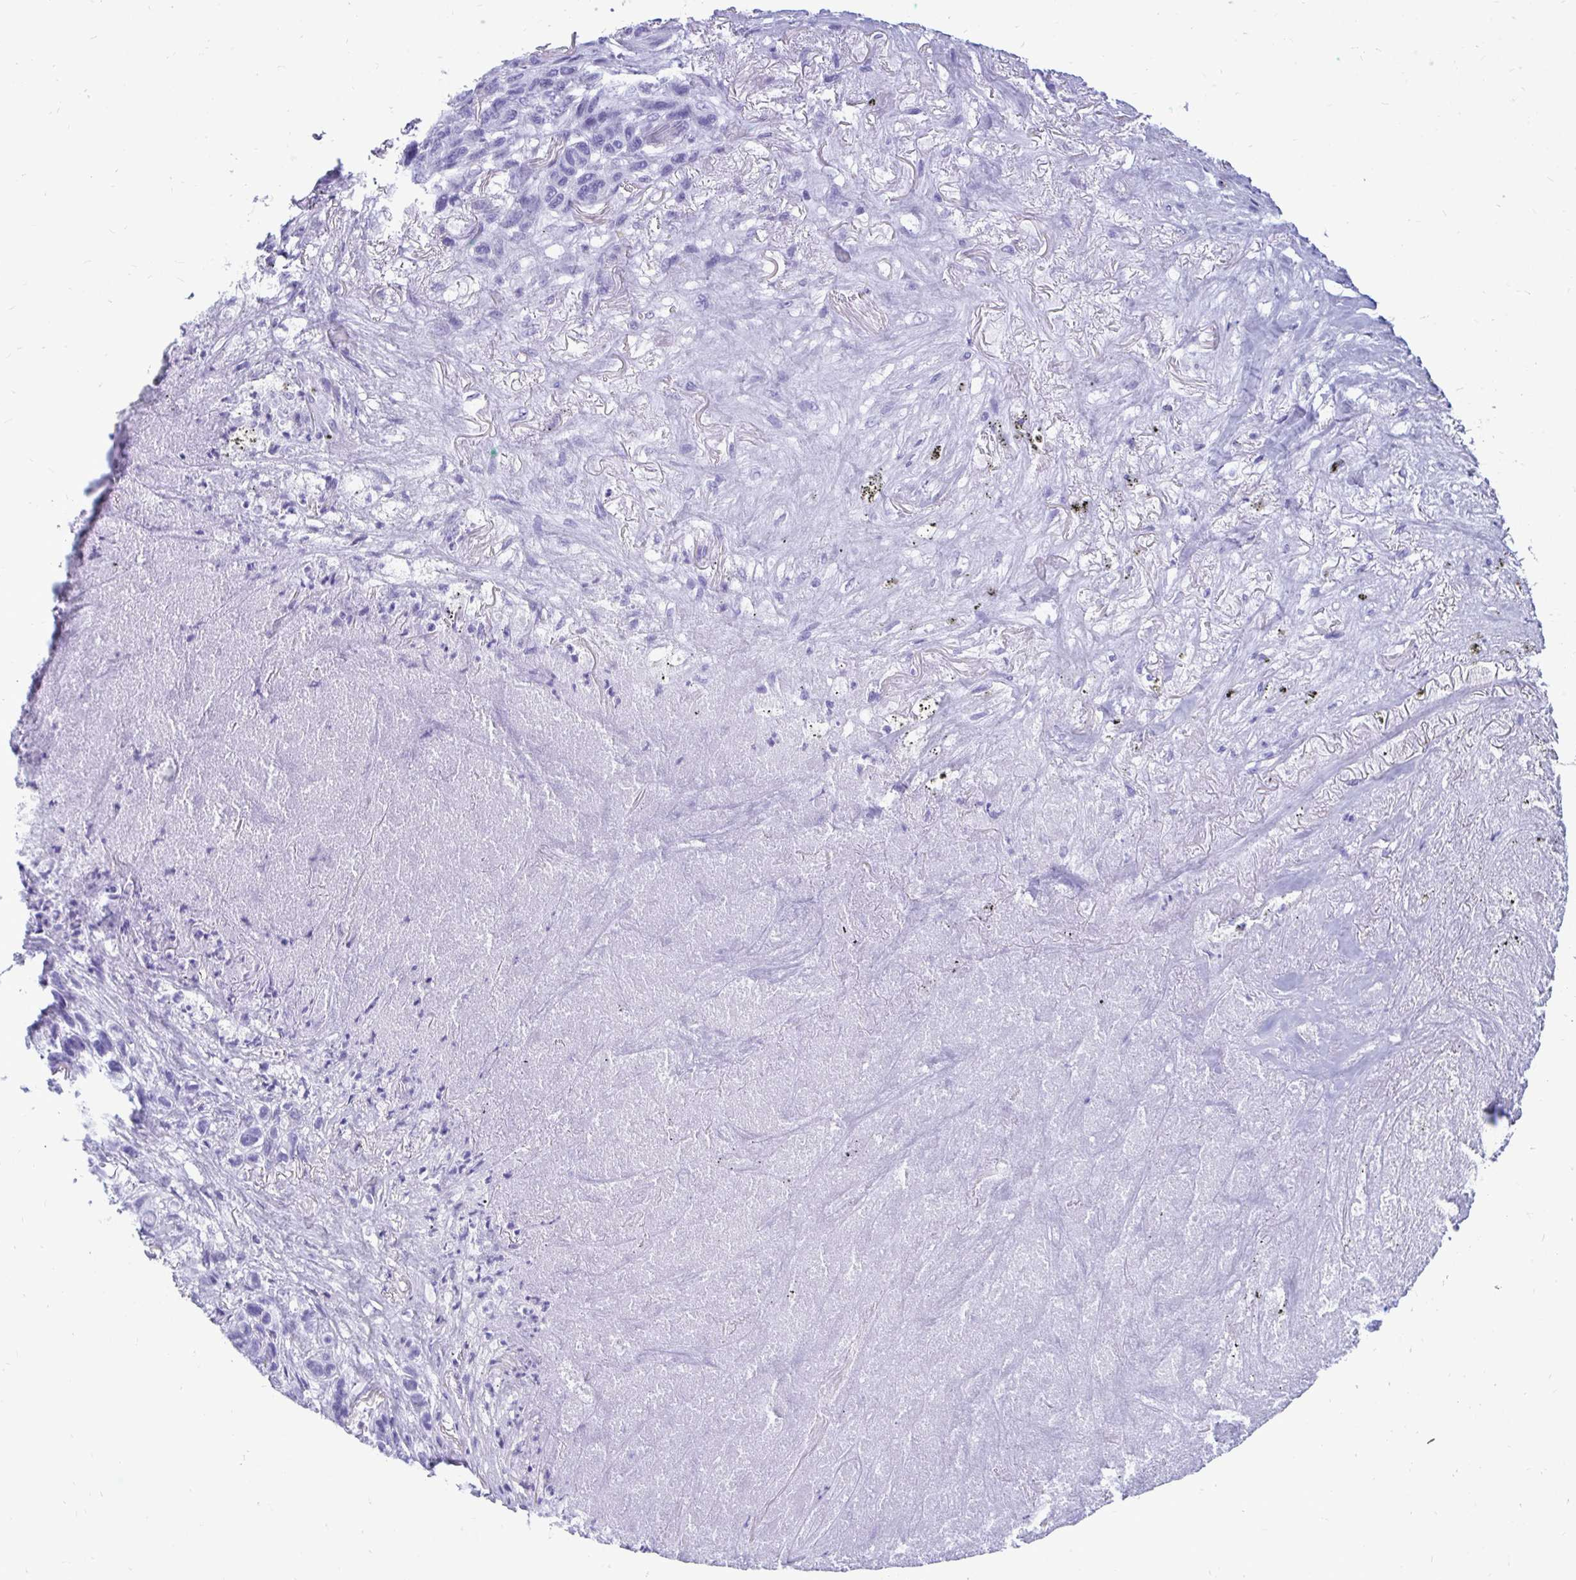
{"staining": {"intensity": "negative", "quantity": "none", "location": "none"}, "tissue": "melanoma", "cell_type": "Tumor cells", "image_type": "cancer", "snomed": [{"axis": "morphology", "description": "Malignant melanoma, Metastatic site"}, {"axis": "topography", "description": "Lung"}], "caption": "This is a micrograph of immunohistochemistry (IHC) staining of melanoma, which shows no positivity in tumor cells. The staining is performed using DAB (3,3'-diaminobenzidine) brown chromogen with nuclei counter-stained in using hematoxylin.", "gene": "OR10R2", "patient": {"sex": "male", "age": 48}}